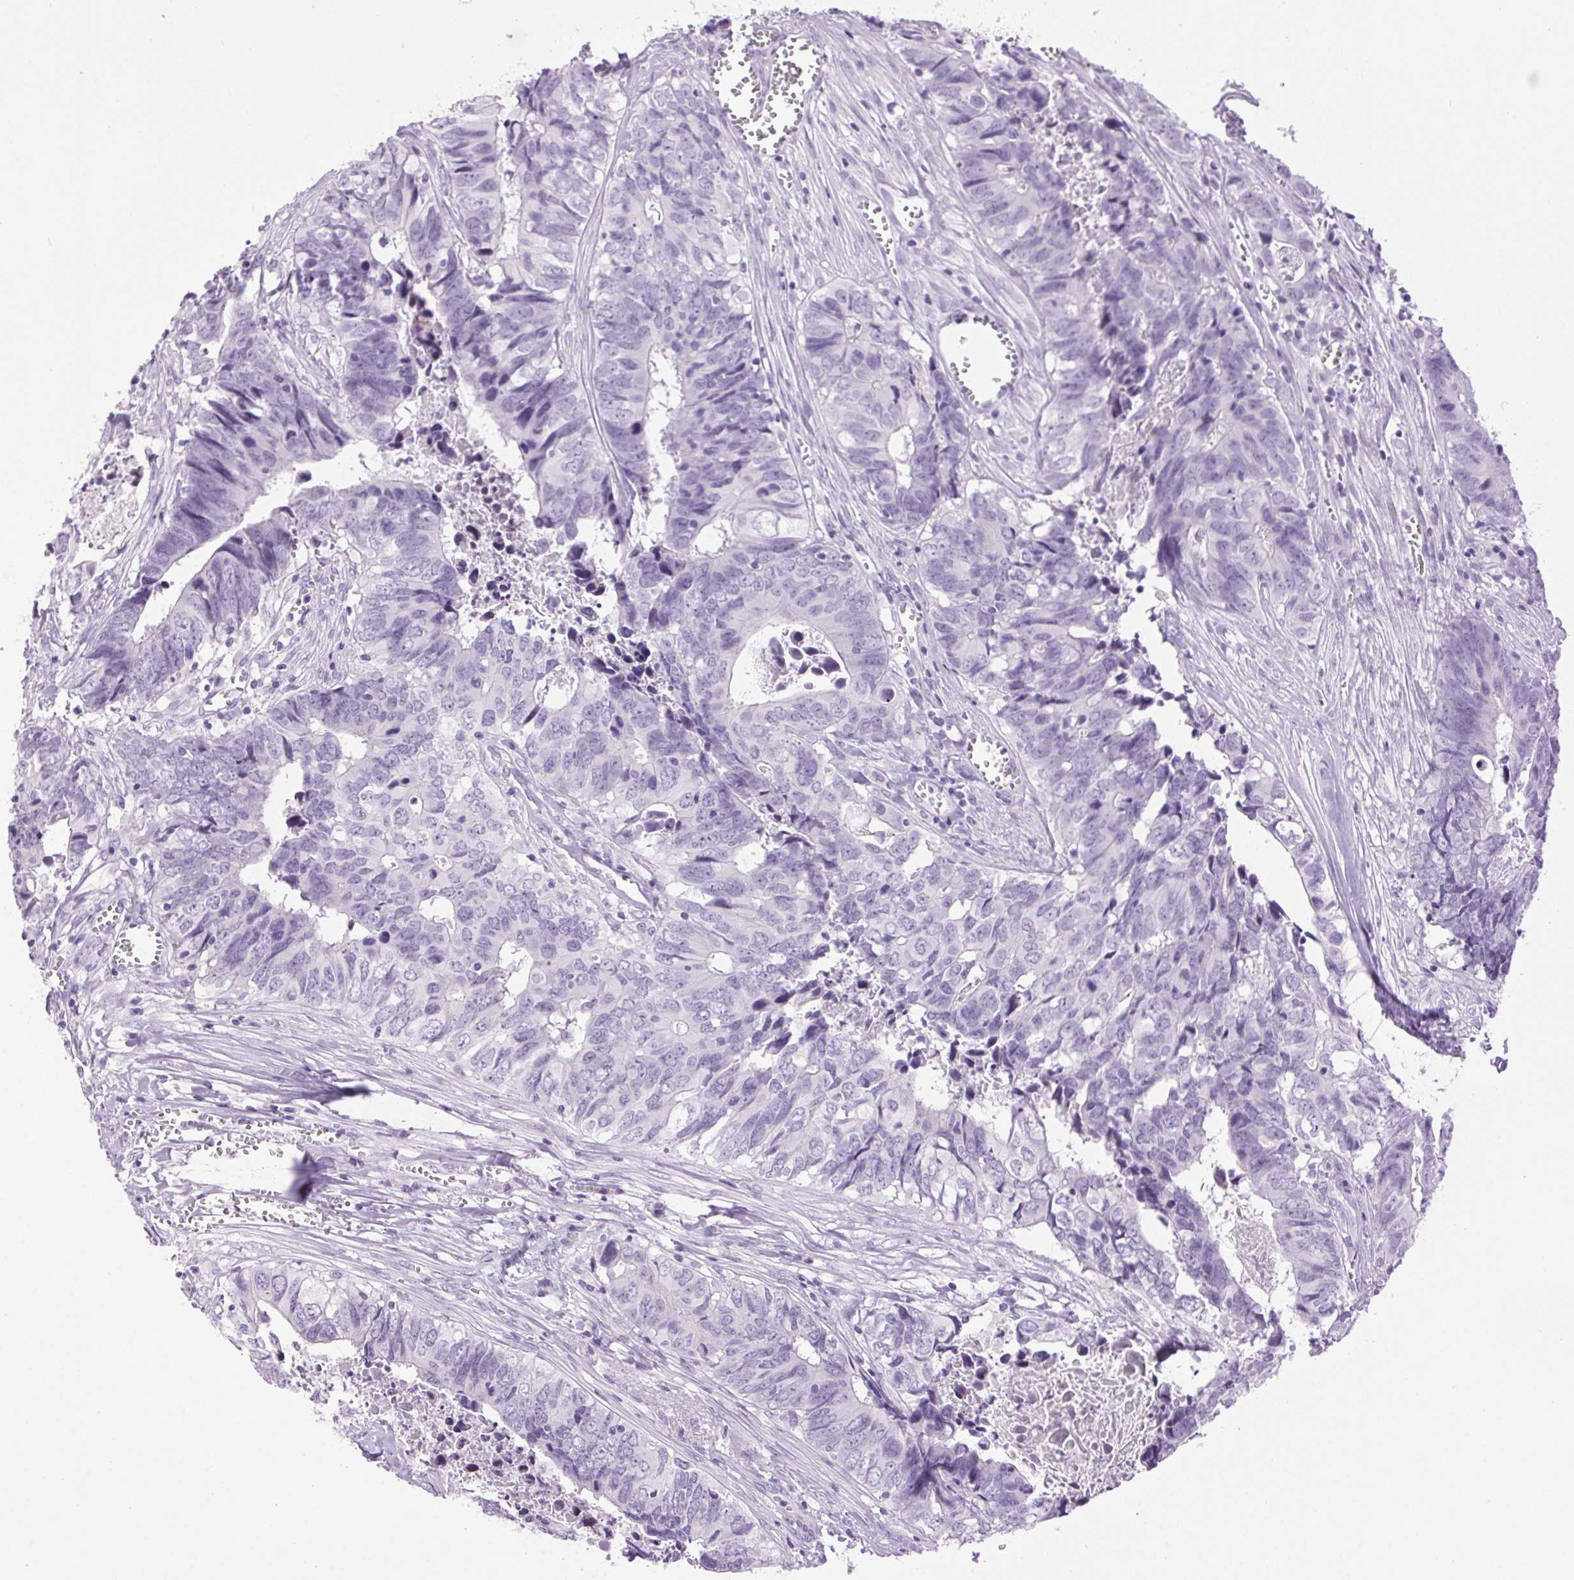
{"staining": {"intensity": "negative", "quantity": "none", "location": "none"}, "tissue": "colorectal cancer", "cell_type": "Tumor cells", "image_type": "cancer", "snomed": [{"axis": "morphology", "description": "Adenocarcinoma, NOS"}, {"axis": "topography", "description": "Colon"}], "caption": "Colorectal cancer (adenocarcinoma) was stained to show a protein in brown. There is no significant staining in tumor cells.", "gene": "TMEM88B", "patient": {"sex": "female", "age": 82}}